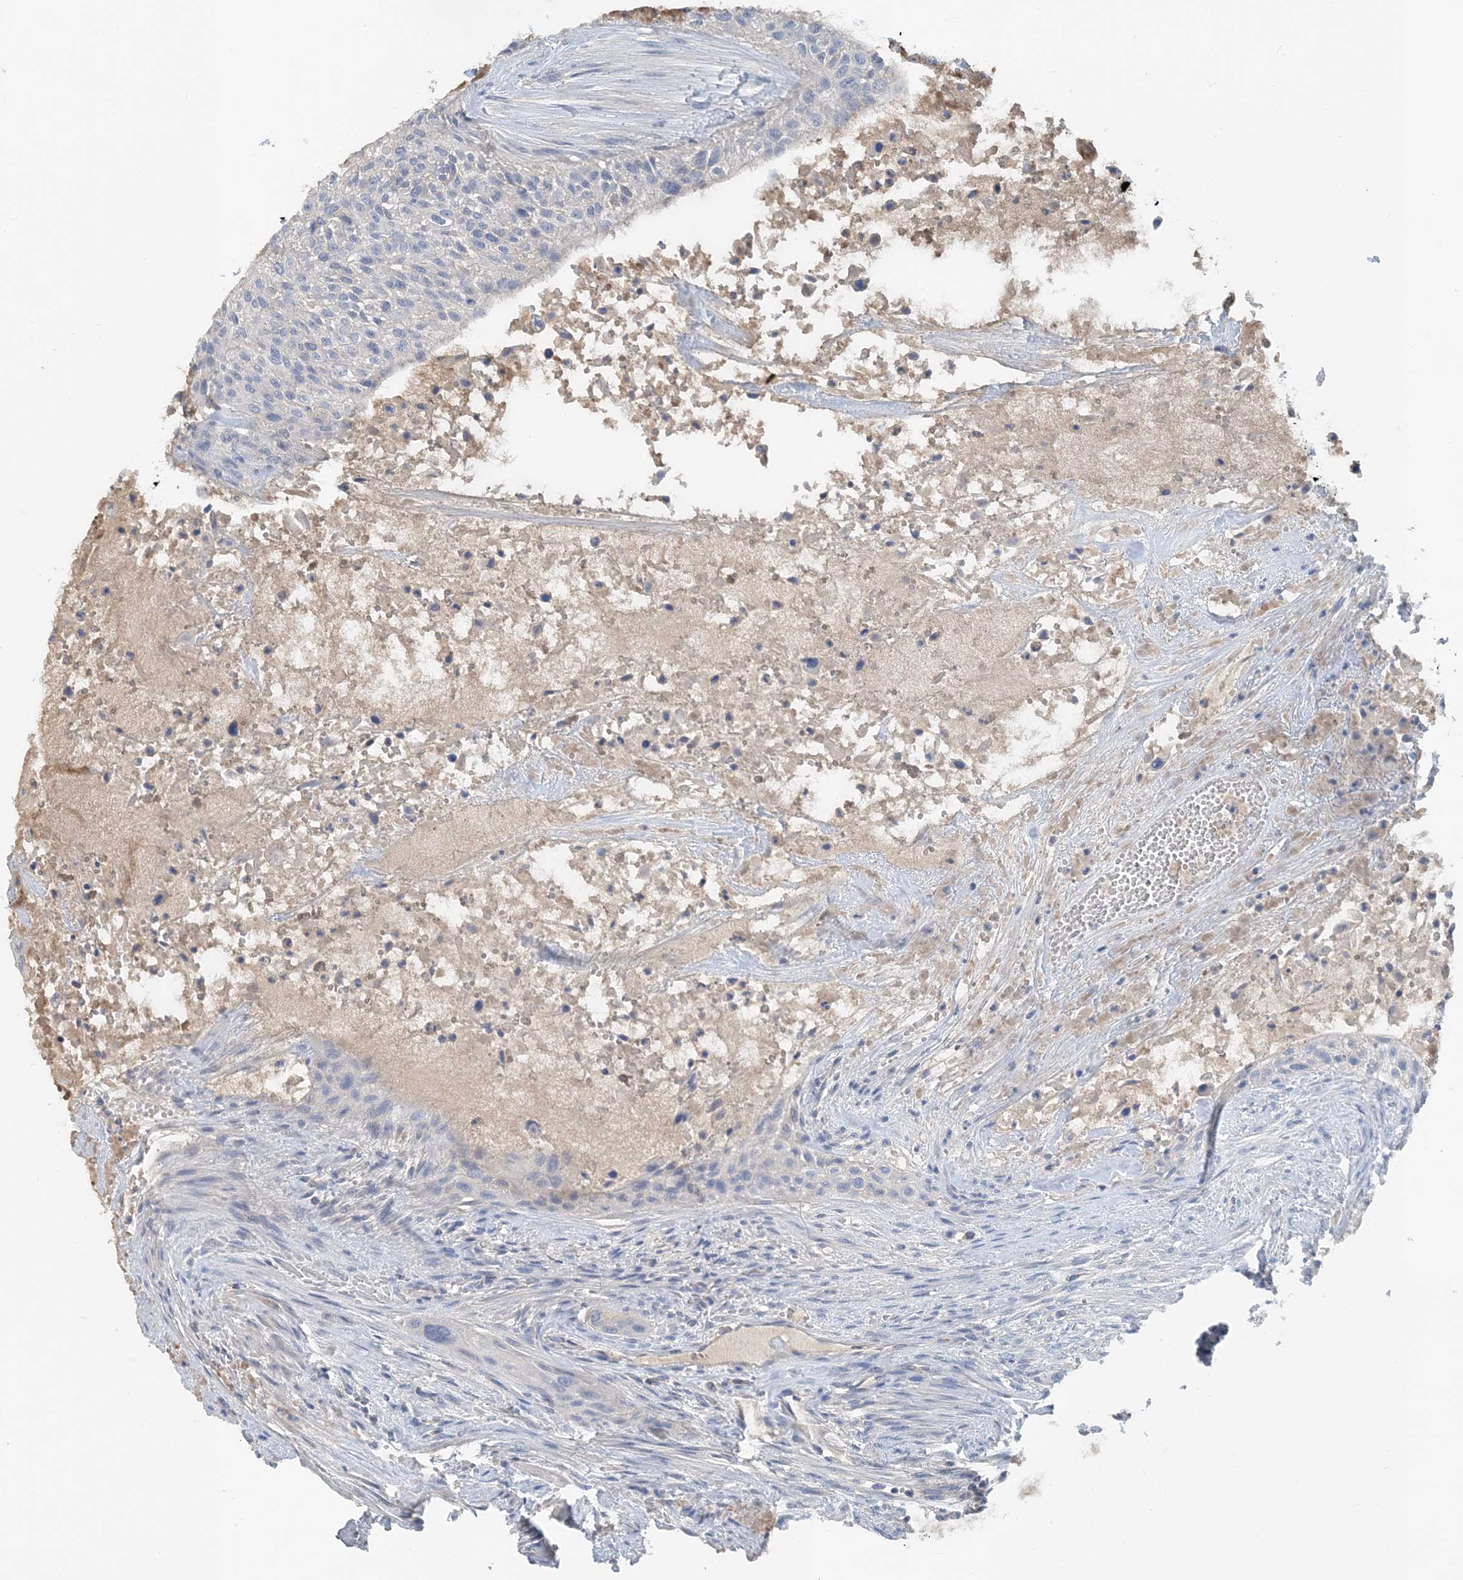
{"staining": {"intensity": "negative", "quantity": "none", "location": "none"}, "tissue": "urothelial cancer", "cell_type": "Tumor cells", "image_type": "cancer", "snomed": [{"axis": "morphology", "description": "Urothelial carcinoma, High grade"}, {"axis": "topography", "description": "Urinary bladder"}], "caption": "This is an immunohistochemistry image of human urothelial cancer. There is no expression in tumor cells.", "gene": "CTRL", "patient": {"sex": "male", "age": 35}}